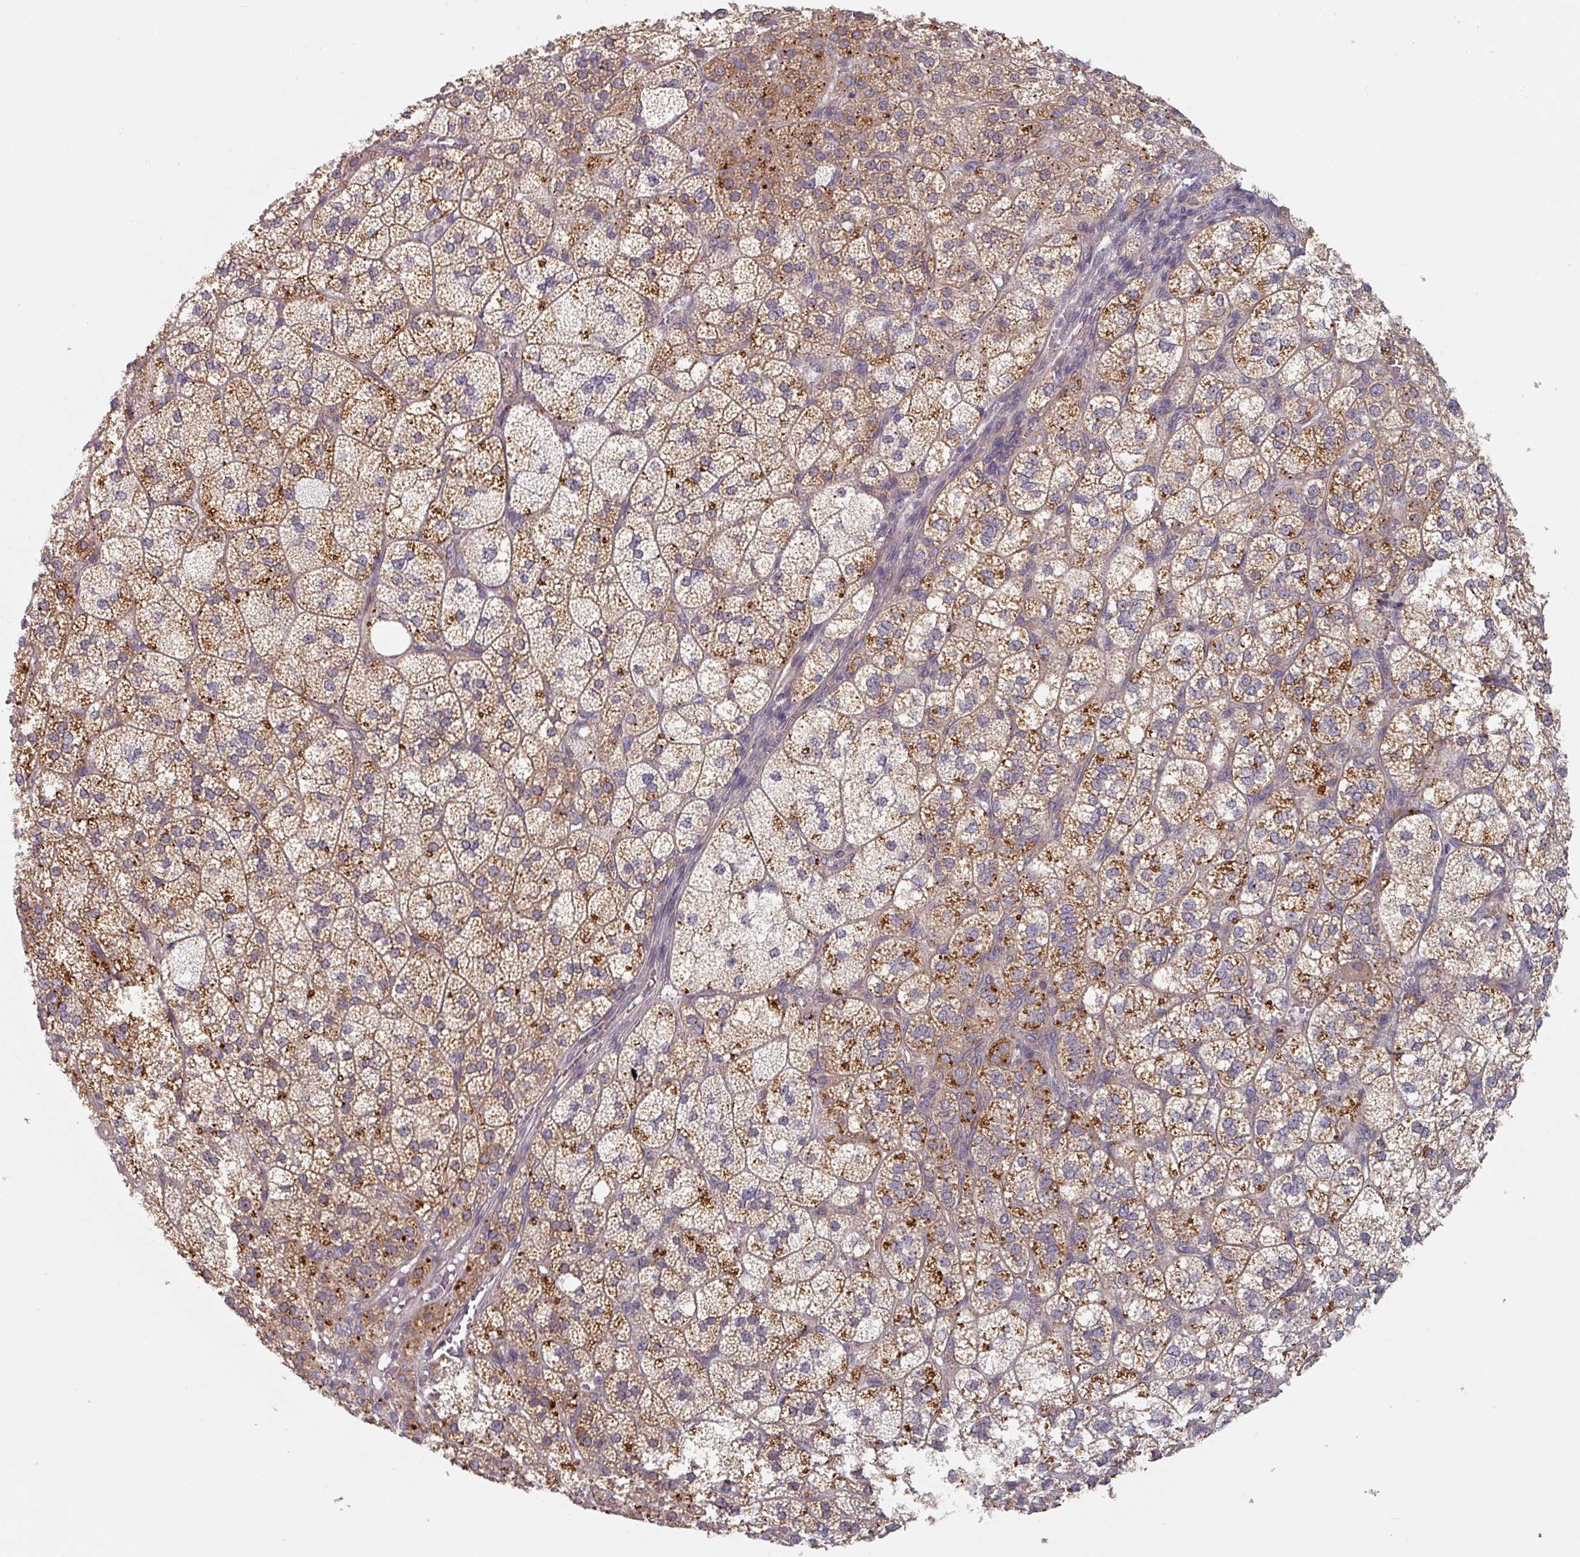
{"staining": {"intensity": "strong", "quantity": ">75%", "location": "cytoplasmic/membranous"}, "tissue": "adrenal gland", "cell_type": "Glandular cells", "image_type": "normal", "snomed": [{"axis": "morphology", "description": "Normal tissue, NOS"}, {"axis": "topography", "description": "Adrenal gland"}], "caption": "DAB immunohistochemical staining of unremarkable adrenal gland demonstrates strong cytoplasmic/membranous protein staining in about >75% of glandular cells.", "gene": "TAPT1", "patient": {"sex": "female", "age": 60}}